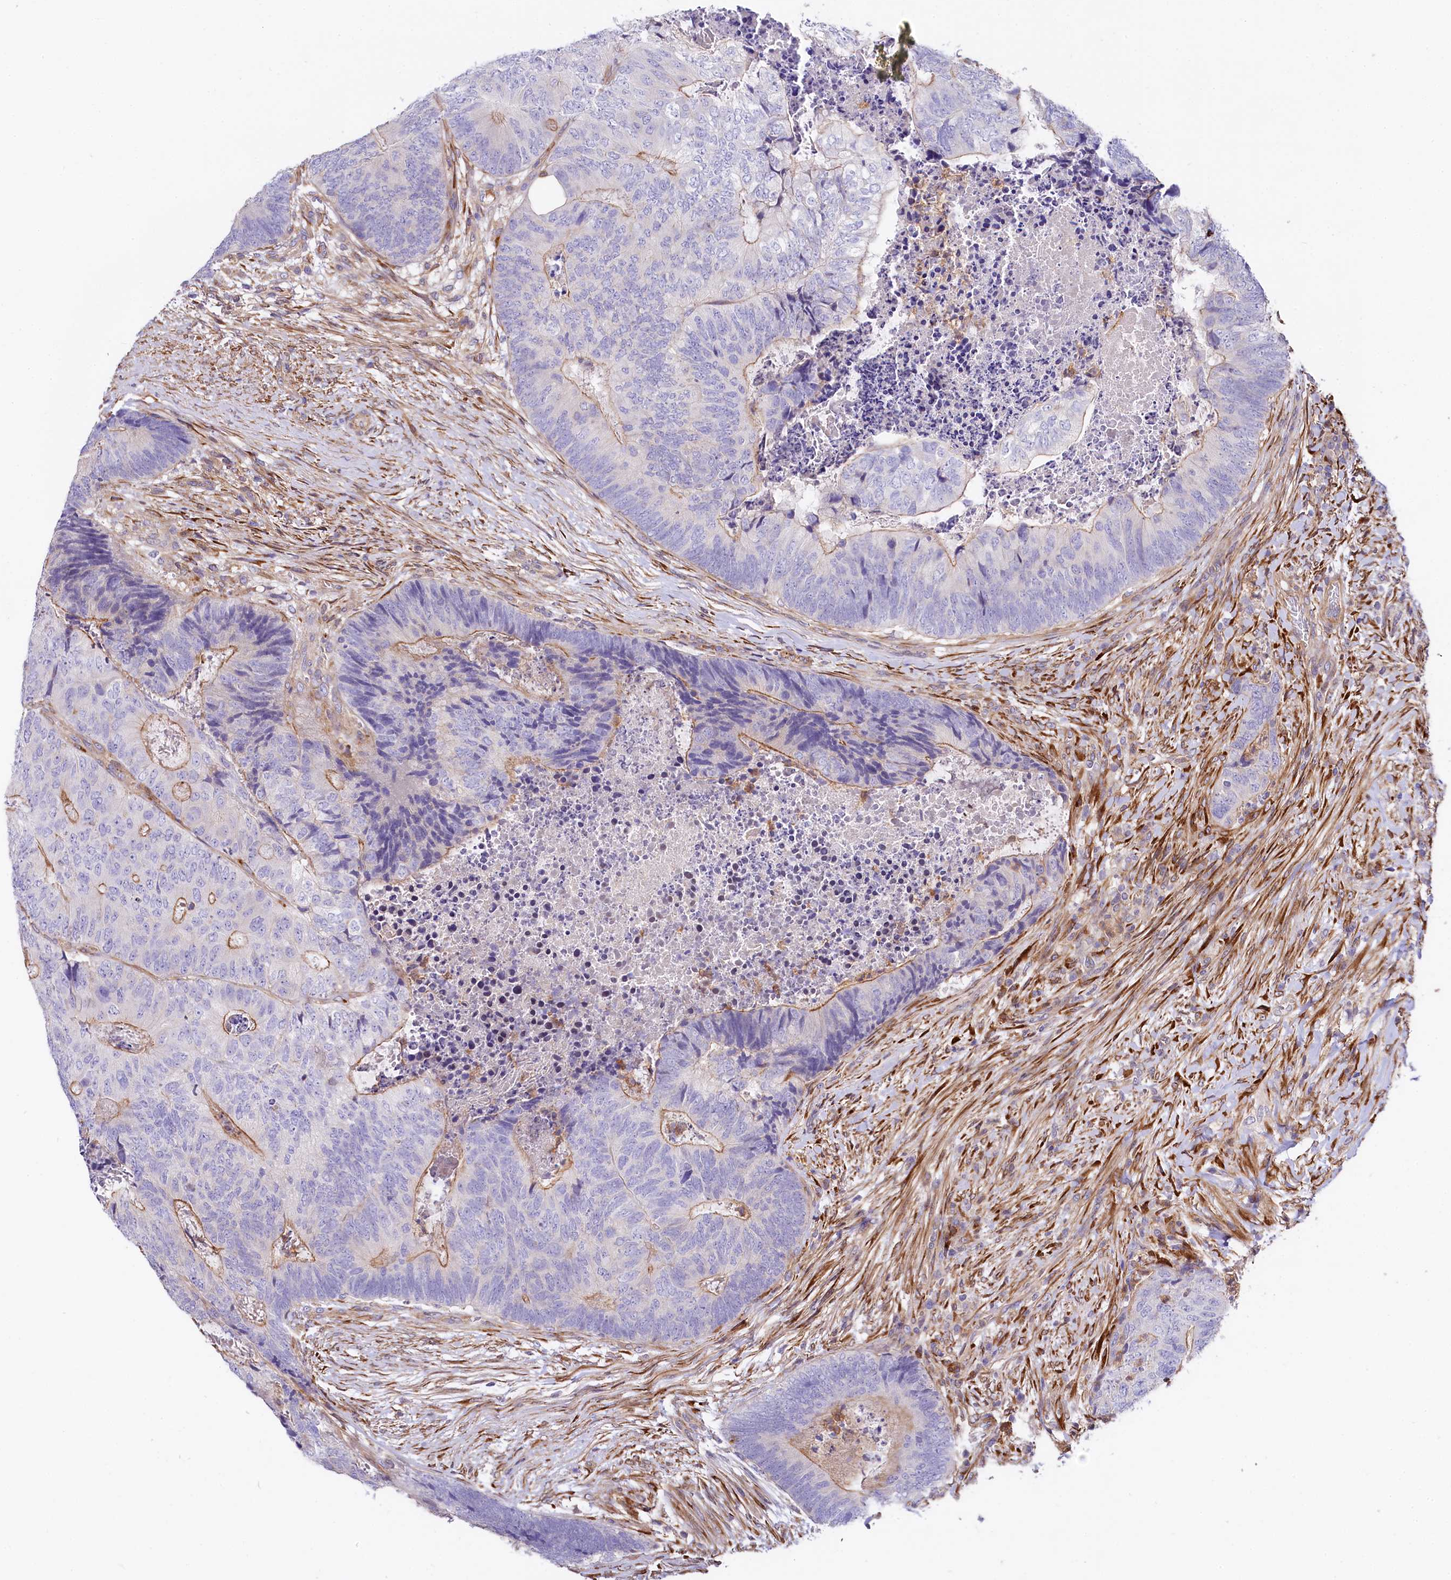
{"staining": {"intensity": "moderate", "quantity": "<25%", "location": "cytoplasmic/membranous"}, "tissue": "colorectal cancer", "cell_type": "Tumor cells", "image_type": "cancer", "snomed": [{"axis": "morphology", "description": "Adenocarcinoma, NOS"}, {"axis": "topography", "description": "Colon"}], "caption": "Immunohistochemistry (IHC) (DAB (3,3'-diaminobenzidine)) staining of colorectal cancer (adenocarcinoma) reveals moderate cytoplasmic/membranous protein positivity in about <25% of tumor cells.", "gene": "FCHSD2", "patient": {"sex": "female", "age": 67}}